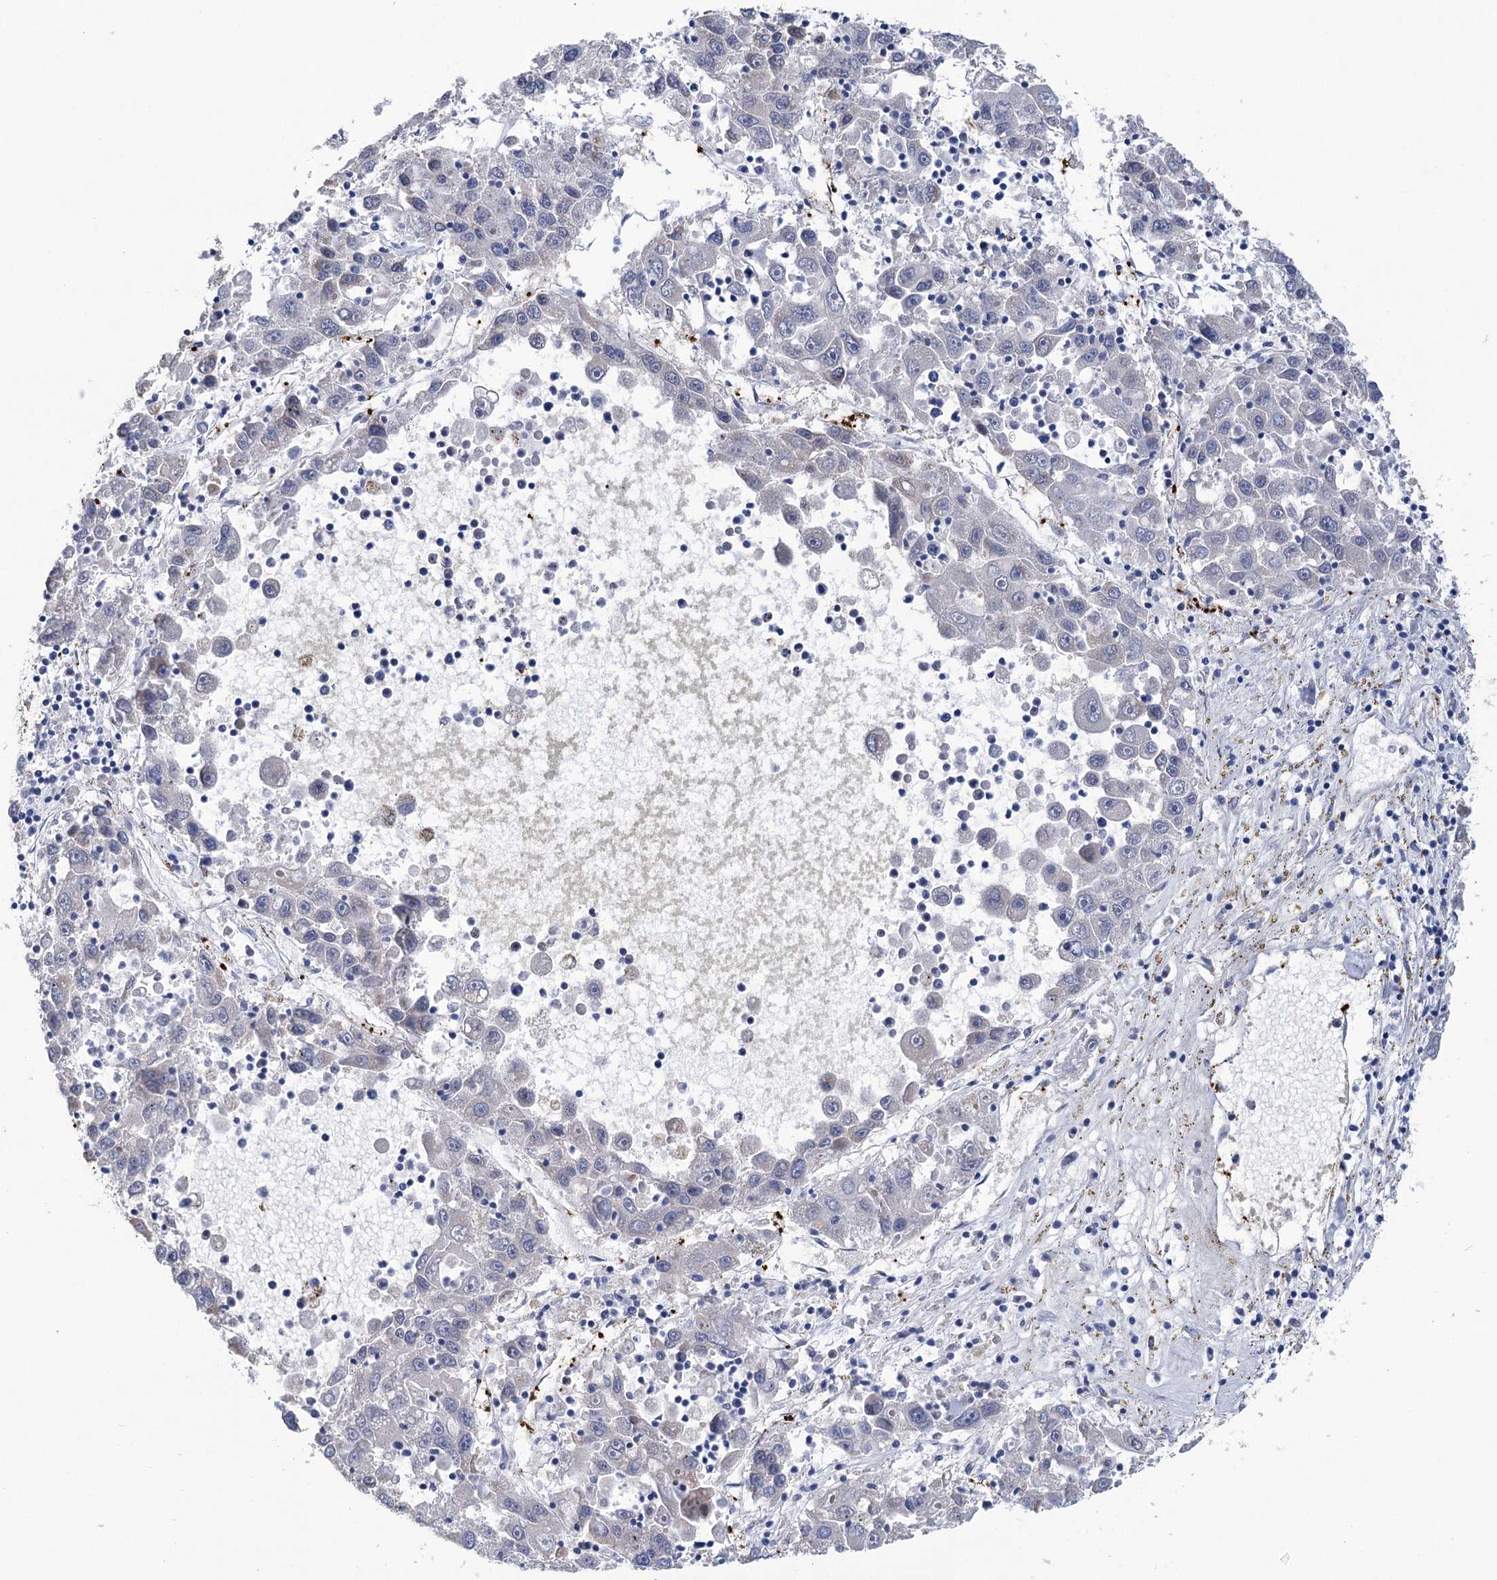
{"staining": {"intensity": "negative", "quantity": "none", "location": "none"}, "tissue": "liver cancer", "cell_type": "Tumor cells", "image_type": "cancer", "snomed": [{"axis": "morphology", "description": "Carcinoma, Hepatocellular, NOS"}, {"axis": "topography", "description": "Liver"}], "caption": "Liver hepatocellular carcinoma was stained to show a protein in brown. There is no significant staining in tumor cells. The staining is performed using DAB brown chromogen with nuclei counter-stained in using hematoxylin.", "gene": "MON2", "patient": {"sex": "male", "age": 49}}